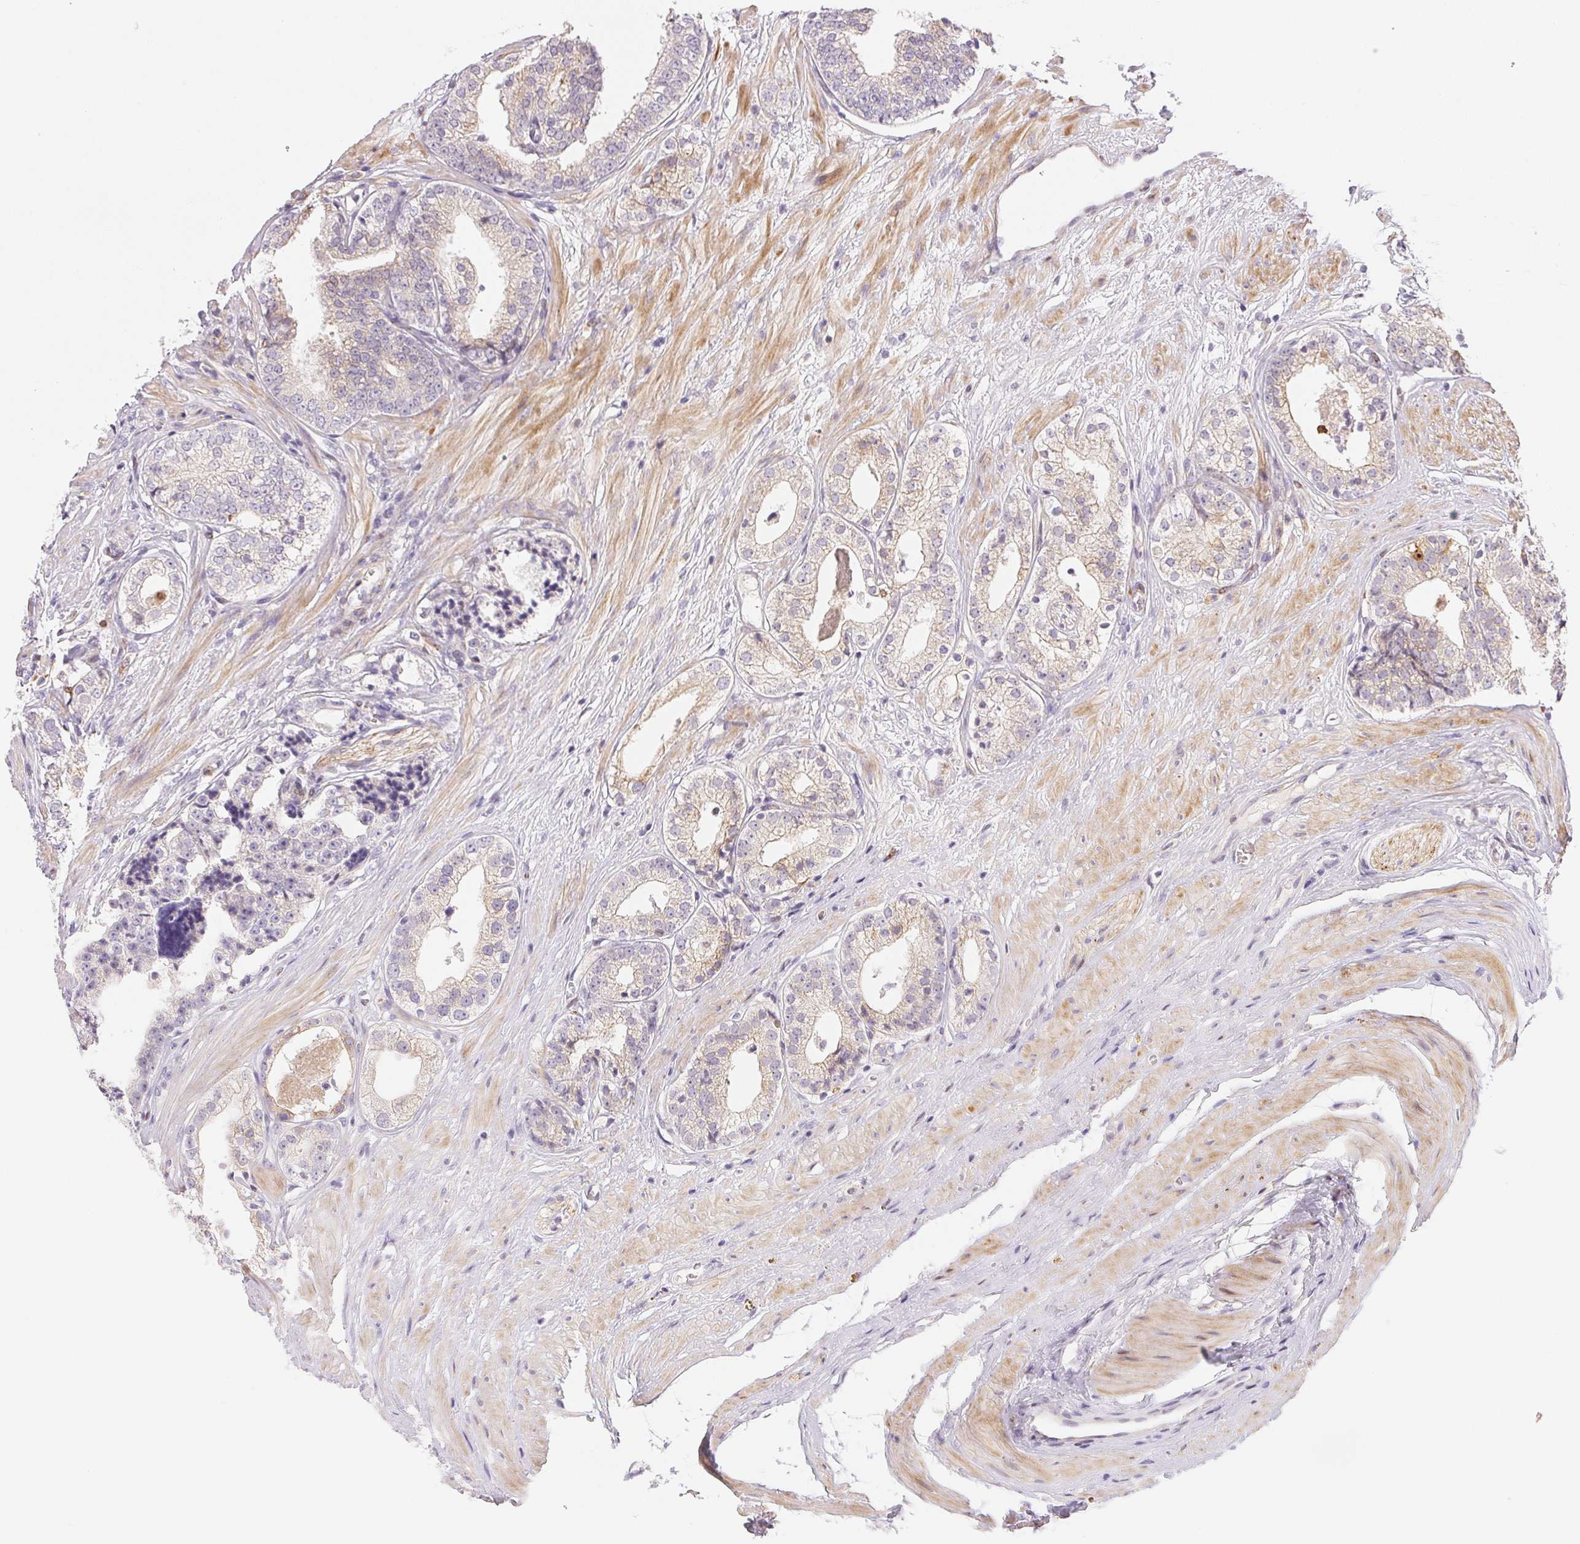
{"staining": {"intensity": "weak", "quantity": "<25%", "location": "cytoplasmic/membranous"}, "tissue": "prostate cancer", "cell_type": "Tumor cells", "image_type": "cancer", "snomed": [{"axis": "morphology", "description": "Adenocarcinoma, Low grade"}, {"axis": "topography", "description": "Prostate"}], "caption": "High magnification brightfield microscopy of adenocarcinoma (low-grade) (prostate) stained with DAB (brown) and counterstained with hematoxylin (blue): tumor cells show no significant expression.", "gene": "RPGRIP1", "patient": {"sex": "male", "age": 60}}